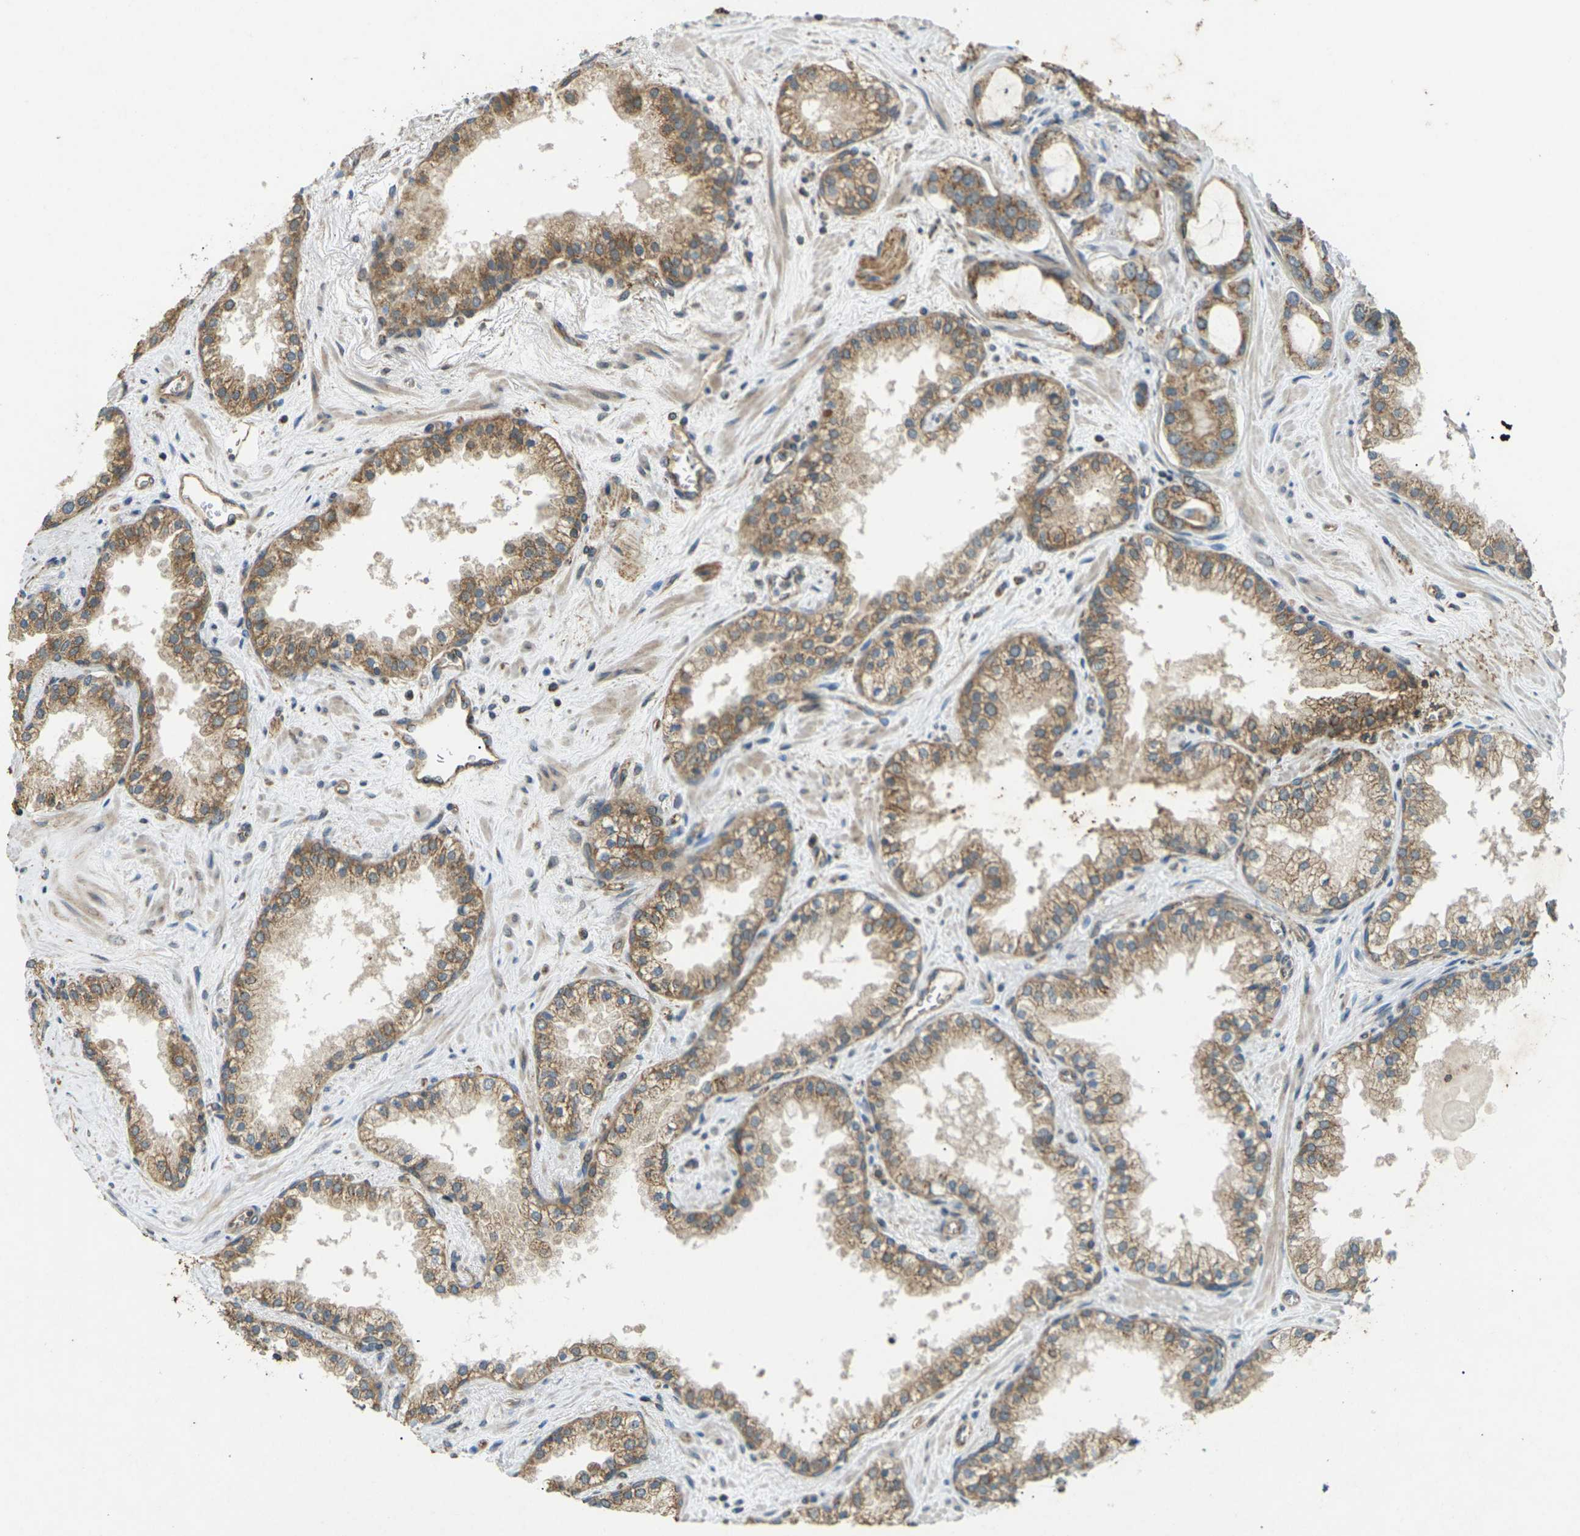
{"staining": {"intensity": "moderate", "quantity": ">75%", "location": "cytoplasmic/membranous"}, "tissue": "prostate cancer", "cell_type": "Tumor cells", "image_type": "cancer", "snomed": [{"axis": "morphology", "description": "Adenocarcinoma, Low grade"}, {"axis": "topography", "description": "Prostate"}], "caption": "Immunohistochemical staining of human prostate cancer shows medium levels of moderate cytoplasmic/membranous protein positivity in approximately >75% of tumor cells.", "gene": "KSR1", "patient": {"sex": "male", "age": 60}}